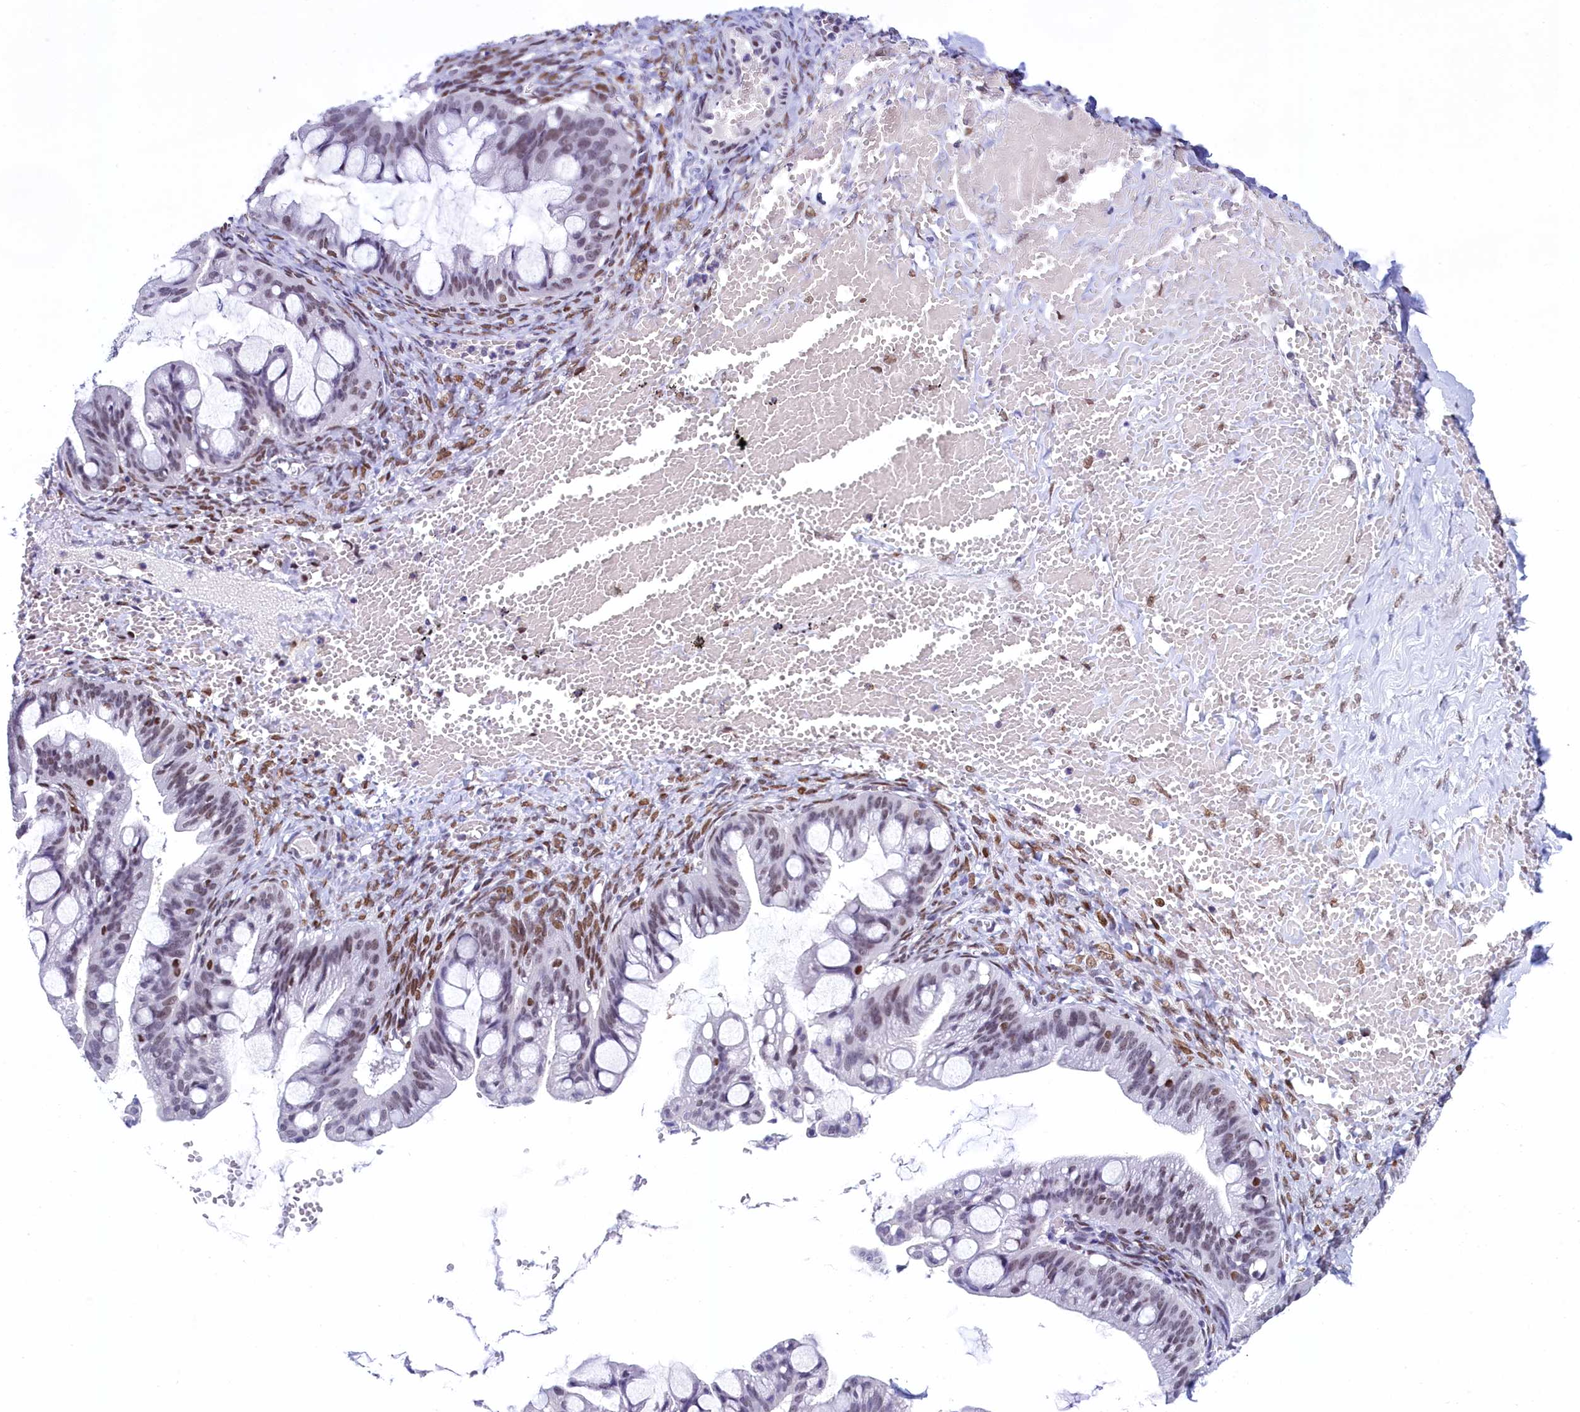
{"staining": {"intensity": "weak", "quantity": ">75%", "location": "nuclear"}, "tissue": "ovarian cancer", "cell_type": "Tumor cells", "image_type": "cancer", "snomed": [{"axis": "morphology", "description": "Cystadenocarcinoma, mucinous, NOS"}, {"axis": "topography", "description": "Ovary"}], "caption": "This micrograph exhibits IHC staining of ovarian cancer, with low weak nuclear expression in approximately >75% of tumor cells.", "gene": "SUGP2", "patient": {"sex": "female", "age": 73}}